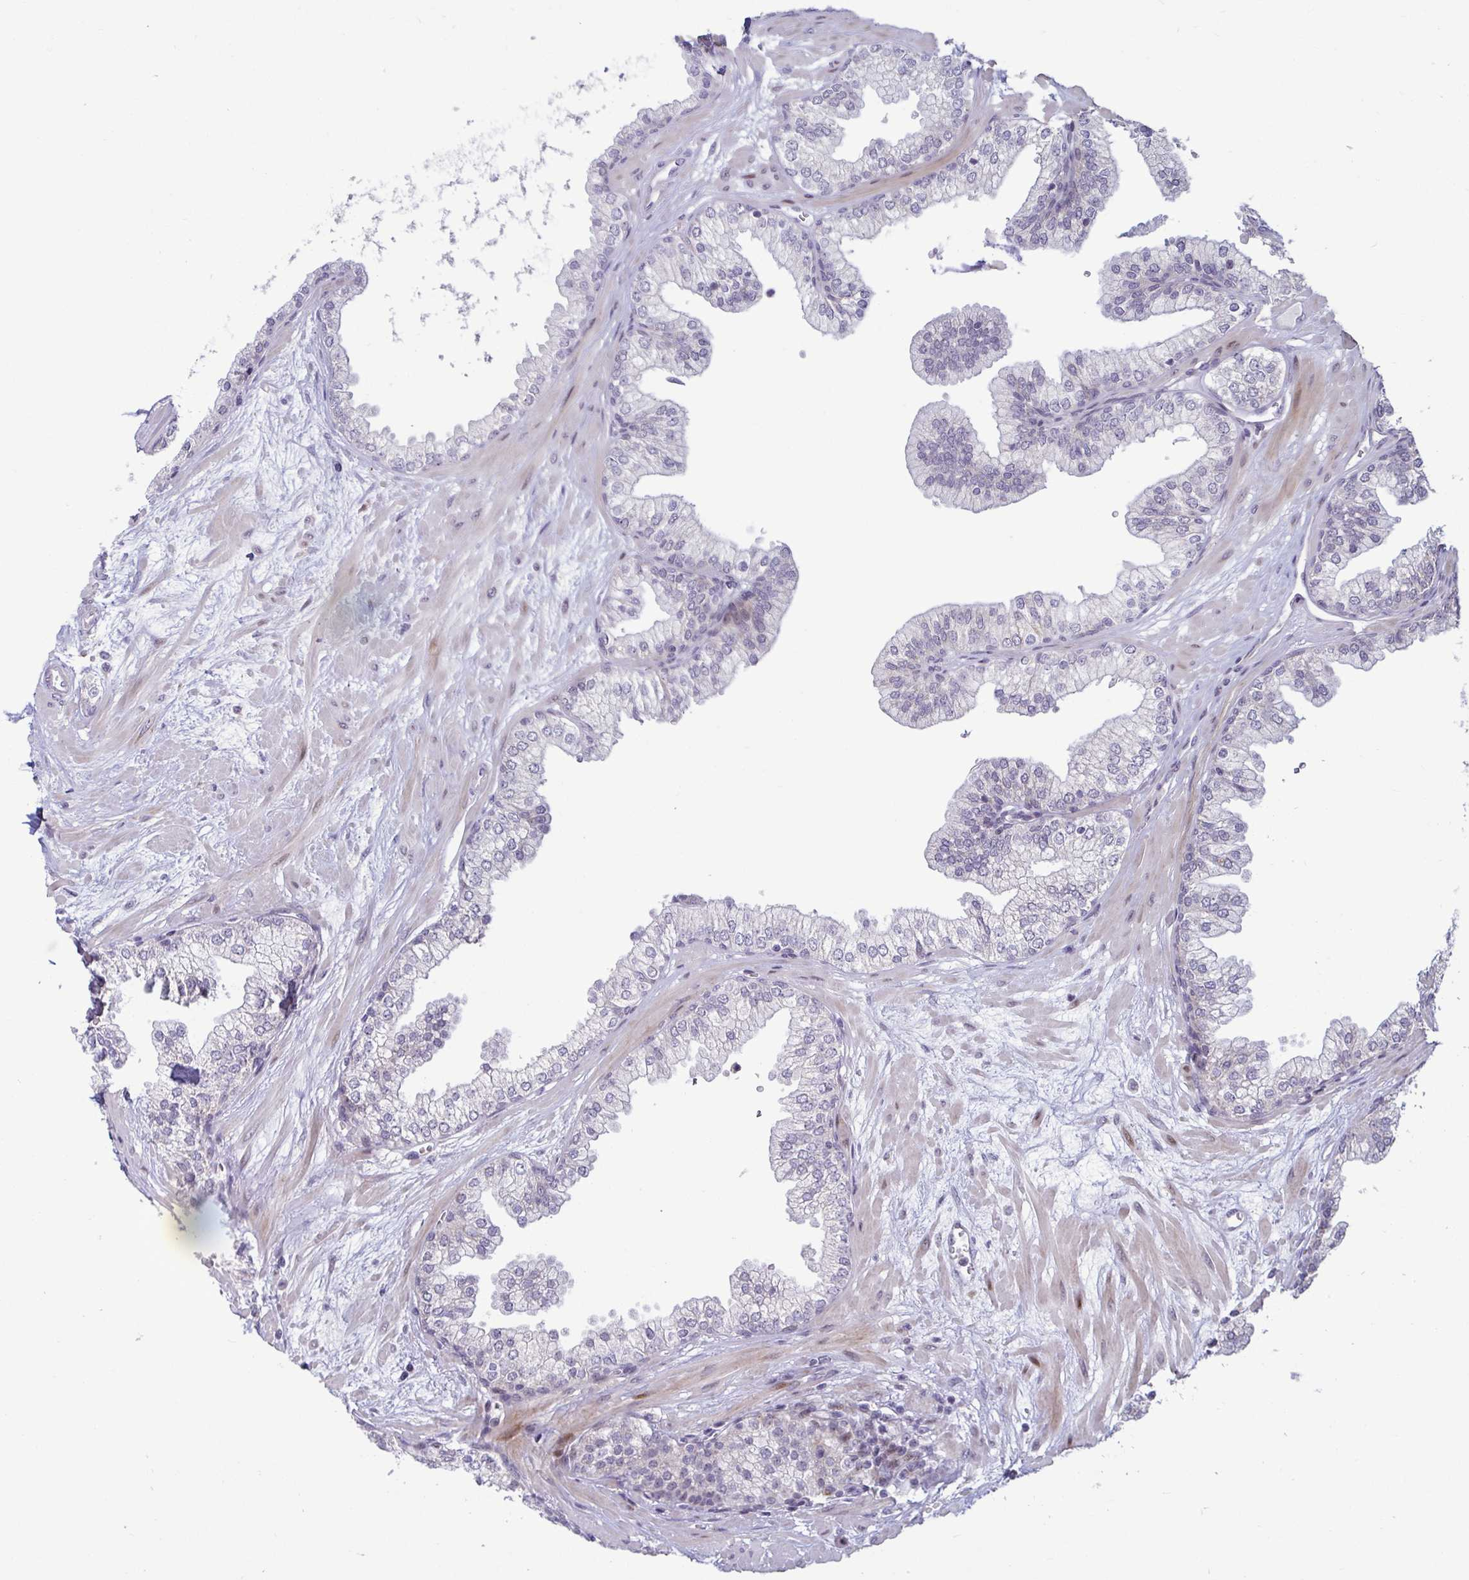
{"staining": {"intensity": "negative", "quantity": "none", "location": "none"}, "tissue": "prostate", "cell_type": "Glandular cells", "image_type": "normal", "snomed": [{"axis": "morphology", "description": "Normal tissue, NOS"}, {"axis": "topography", "description": "Prostate"}, {"axis": "topography", "description": "Peripheral nerve tissue"}], "caption": "The histopathology image exhibits no significant expression in glandular cells of prostate.", "gene": "DZIP1", "patient": {"sex": "male", "age": 61}}